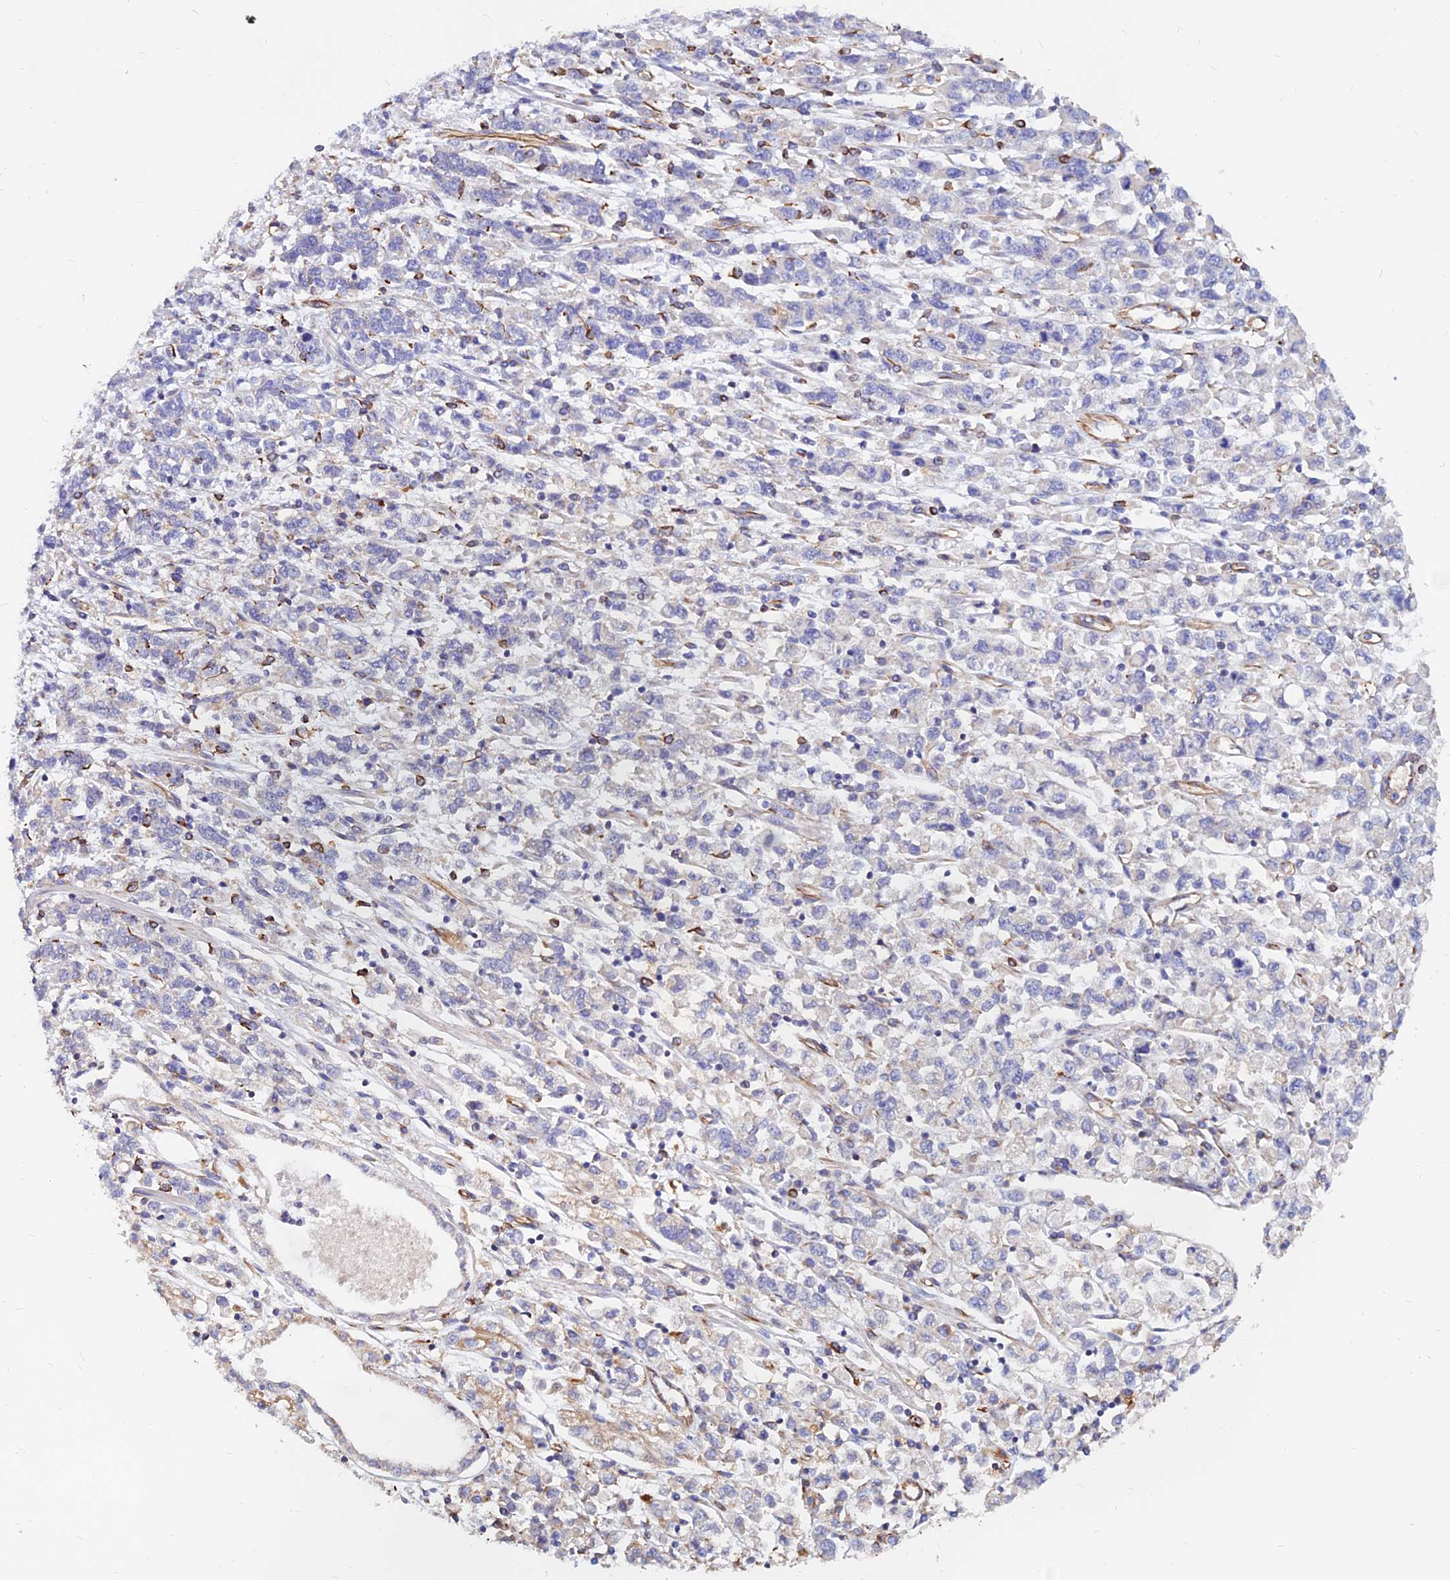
{"staining": {"intensity": "negative", "quantity": "none", "location": "none"}, "tissue": "stomach cancer", "cell_type": "Tumor cells", "image_type": "cancer", "snomed": [{"axis": "morphology", "description": "Adenocarcinoma, NOS"}, {"axis": "topography", "description": "Stomach"}], "caption": "High power microscopy micrograph of an immunohistochemistry micrograph of stomach cancer (adenocarcinoma), revealing no significant positivity in tumor cells.", "gene": "CDK18", "patient": {"sex": "female", "age": 76}}